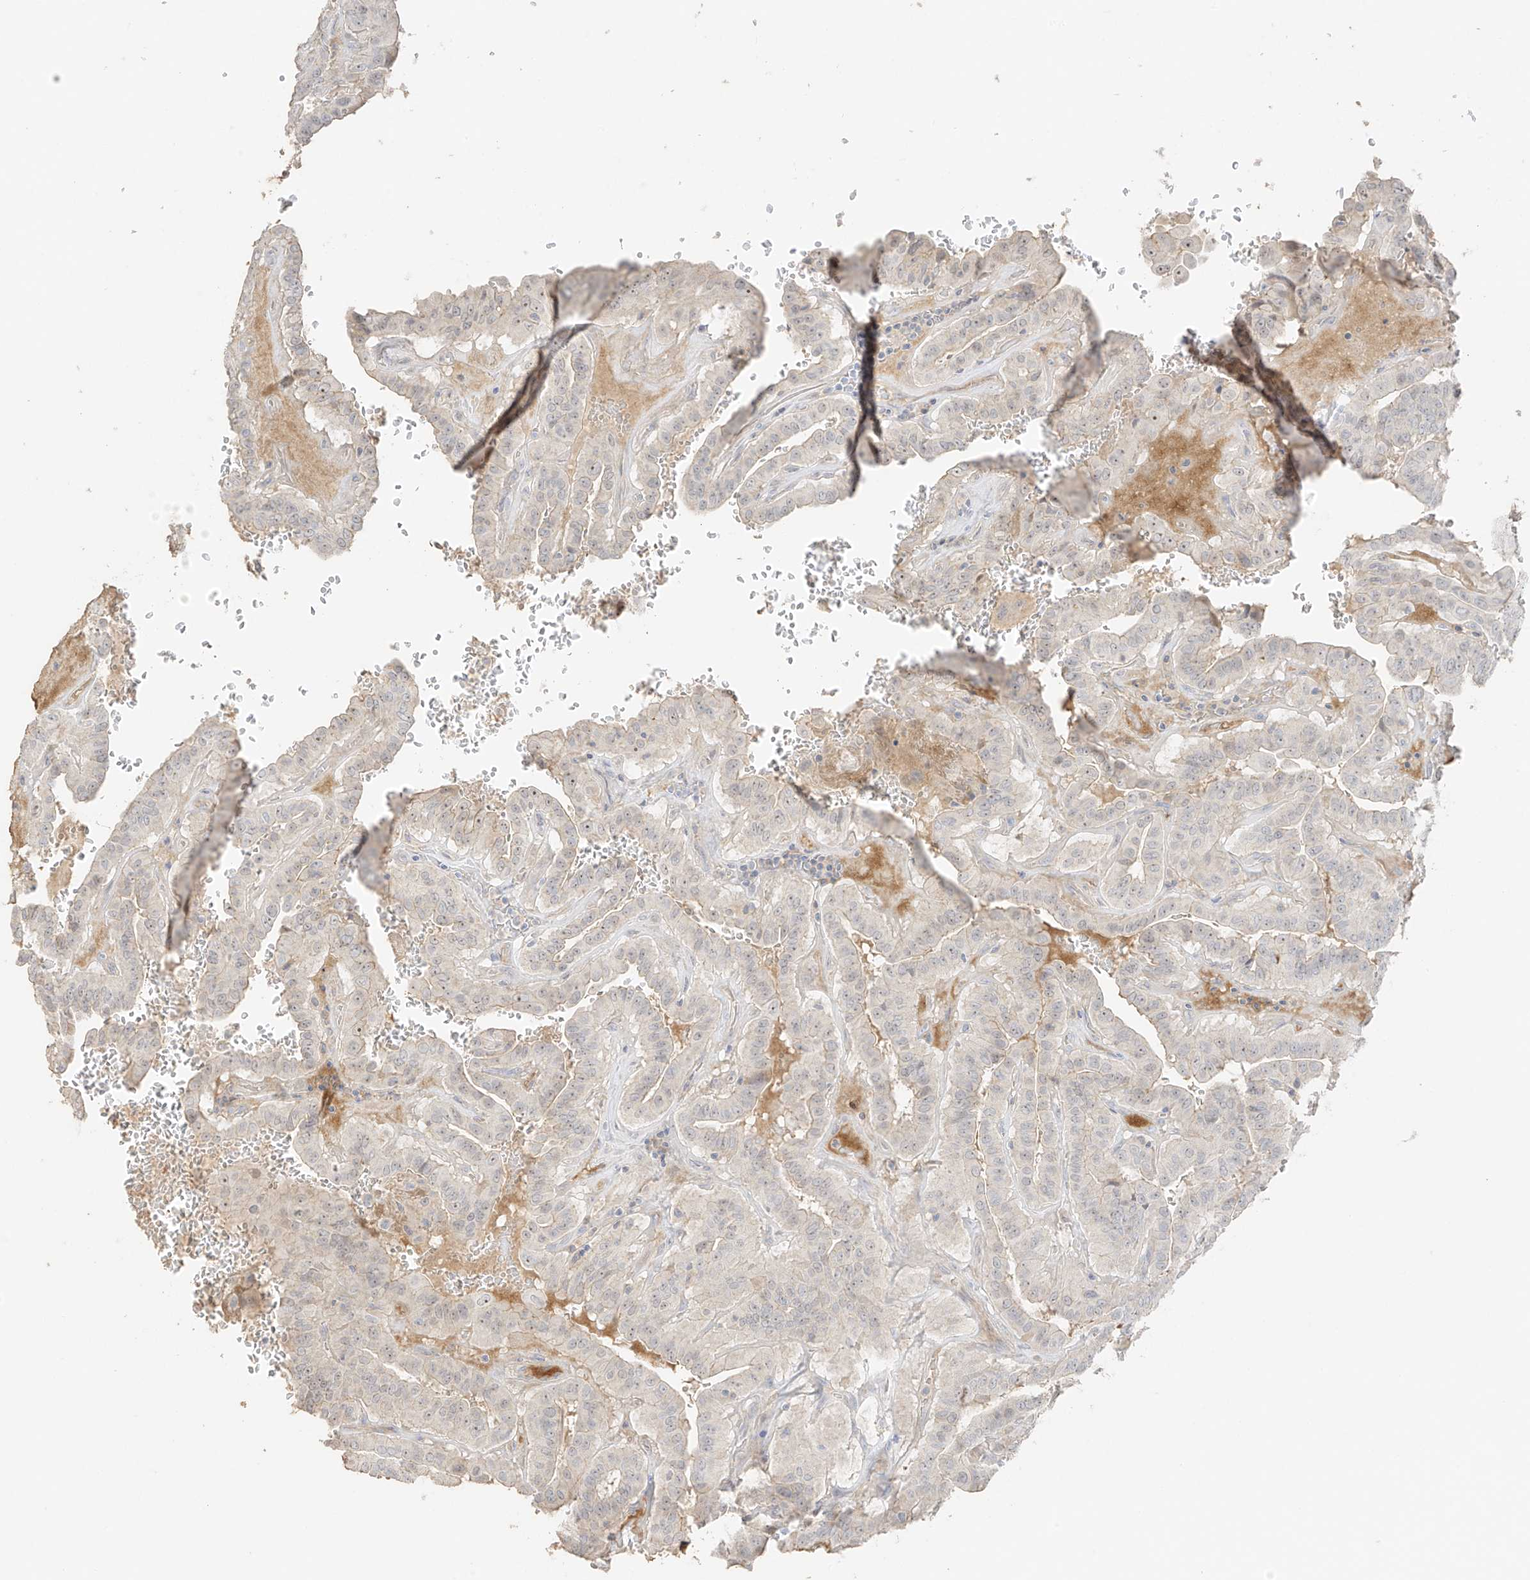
{"staining": {"intensity": "weak", "quantity": "<25%", "location": "nuclear"}, "tissue": "thyroid cancer", "cell_type": "Tumor cells", "image_type": "cancer", "snomed": [{"axis": "morphology", "description": "Papillary adenocarcinoma, NOS"}, {"axis": "topography", "description": "Thyroid gland"}], "caption": "The histopathology image demonstrates no significant staining in tumor cells of thyroid papillary adenocarcinoma.", "gene": "ZBTB41", "patient": {"sex": "male", "age": 77}}